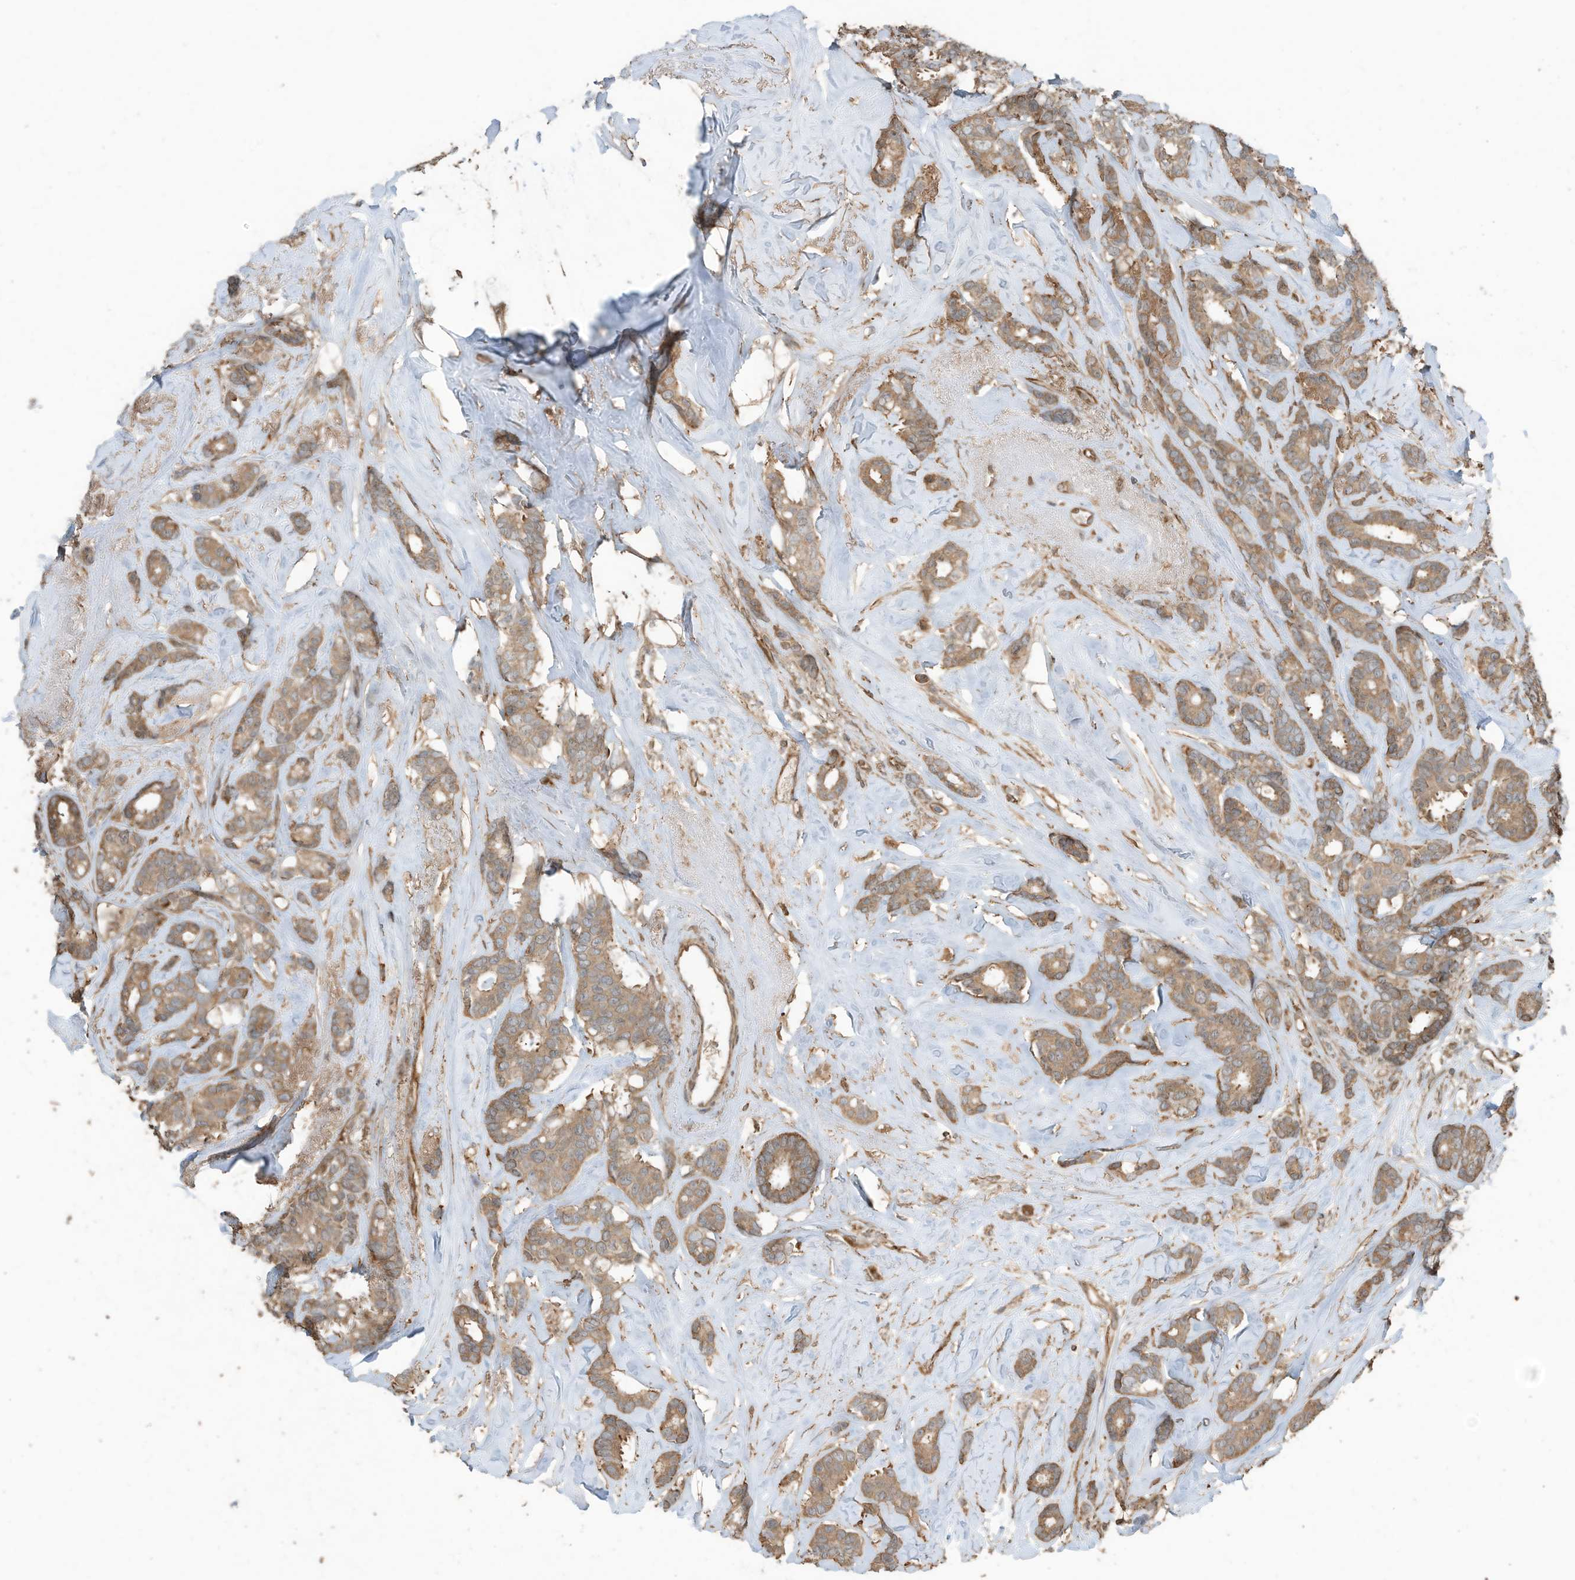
{"staining": {"intensity": "moderate", "quantity": ">75%", "location": "cytoplasmic/membranous"}, "tissue": "breast cancer", "cell_type": "Tumor cells", "image_type": "cancer", "snomed": [{"axis": "morphology", "description": "Duct carcinoma"}, {"axis": "topography", "description": "Breast"}], "caption": "Protein staining of invasive ductal carcinoma (breast) tissue exhibits moderate cytoplasmic/membranous expression in about >75% of tumor cells. The staining was performed using DAB (3,3'-diaminobenzidine) to visualize the protein expression in brown, while the nuclei were stained in blue with hematoxylin (Magnification: 20x).", "gene": "ZNF653", "patient": {"sex": "female", "age": 87}}